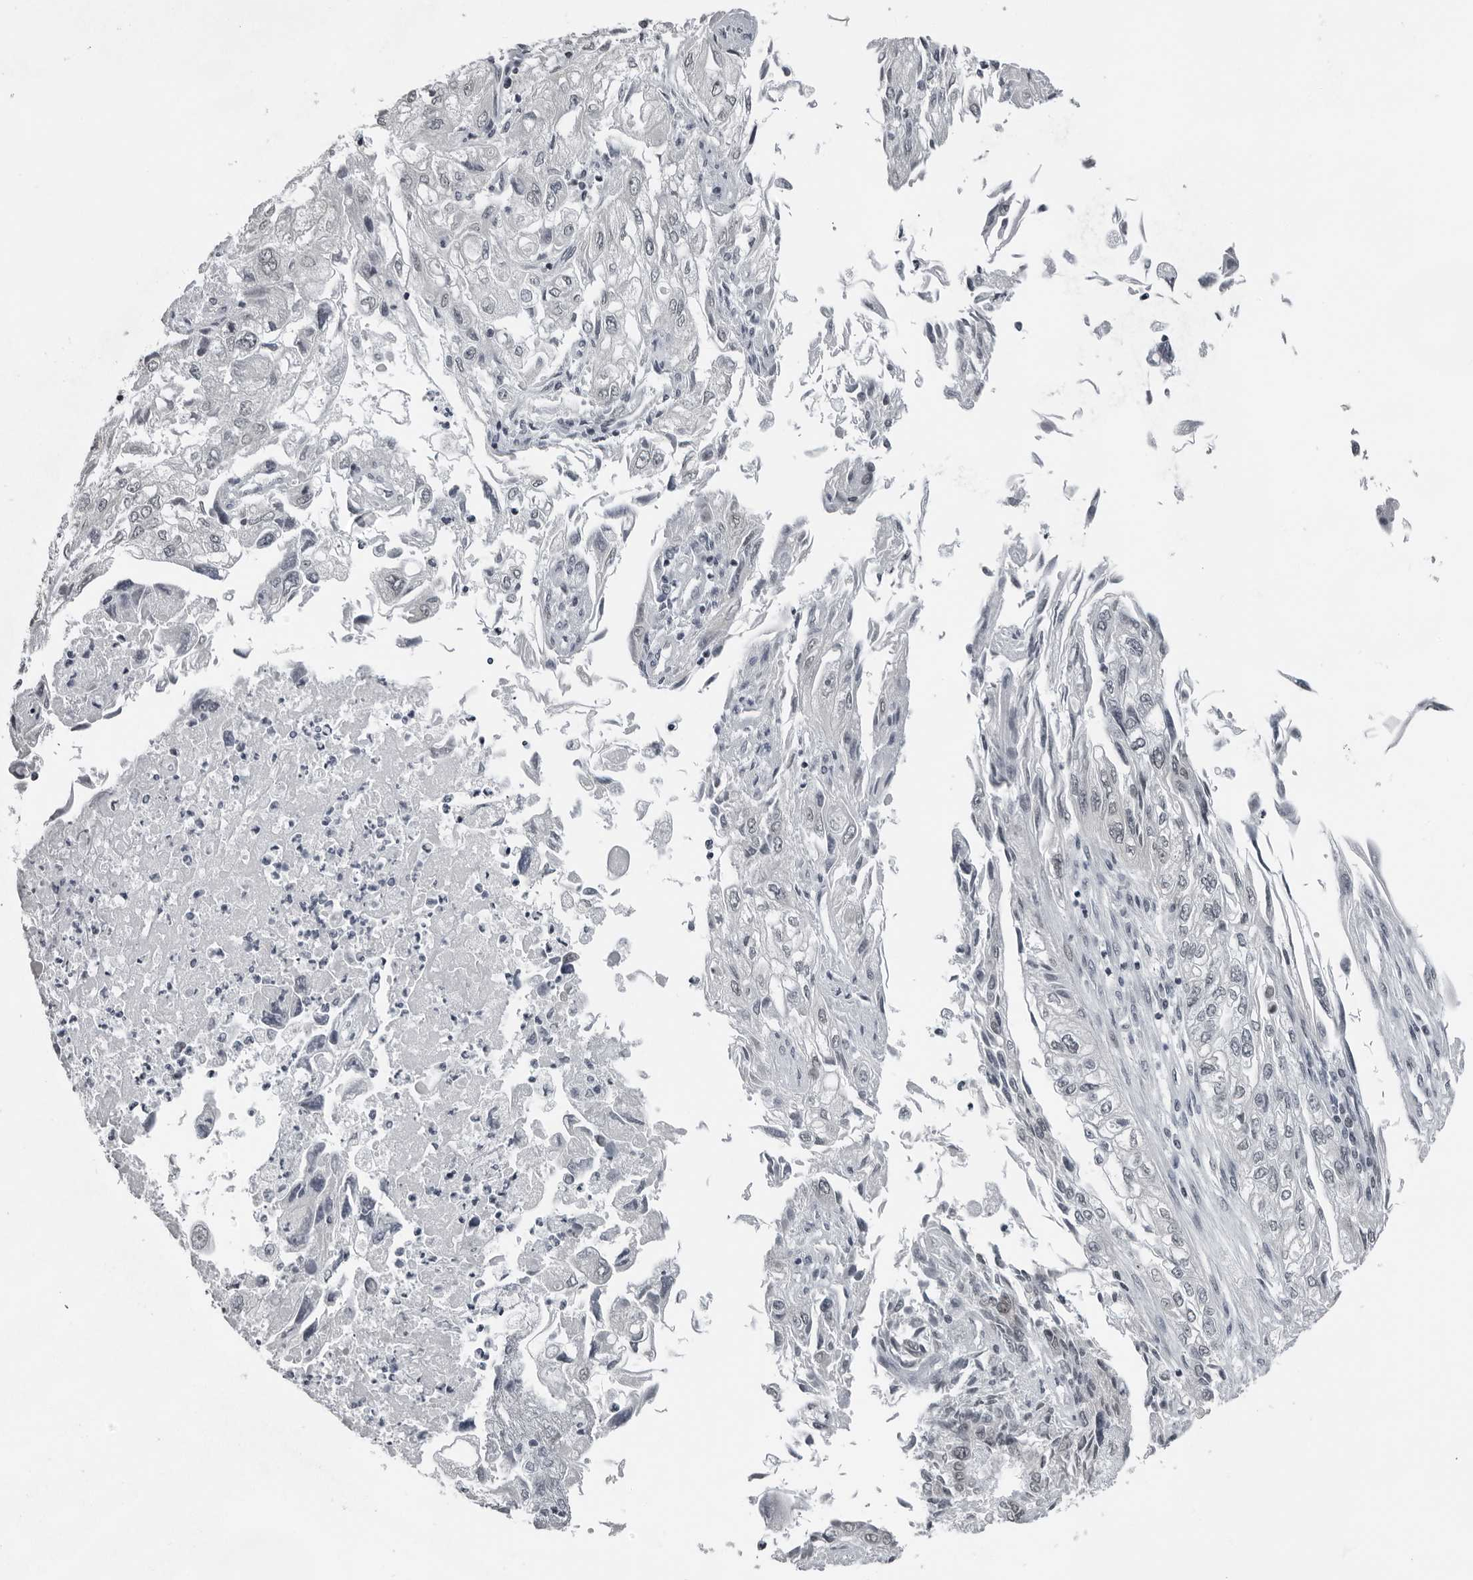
{"staining": {"intensity": "negative", "quantity": "none", "location": "none"}, "tissue": "endometrial cancer", "cell_type": "Tumor cells", "image_type": "cancer", "snomed": [{"axis": "morphology", "description": "Adenocarcinoma, NOS"}, {"axis": "topography", "description": "Endometrium"}], "caption": "Tumor cells show no significant protein staining in endometrial adenocarcinoma.", "gene": "PPP1R42", "patient": {"sex": "female", "age": 49}}